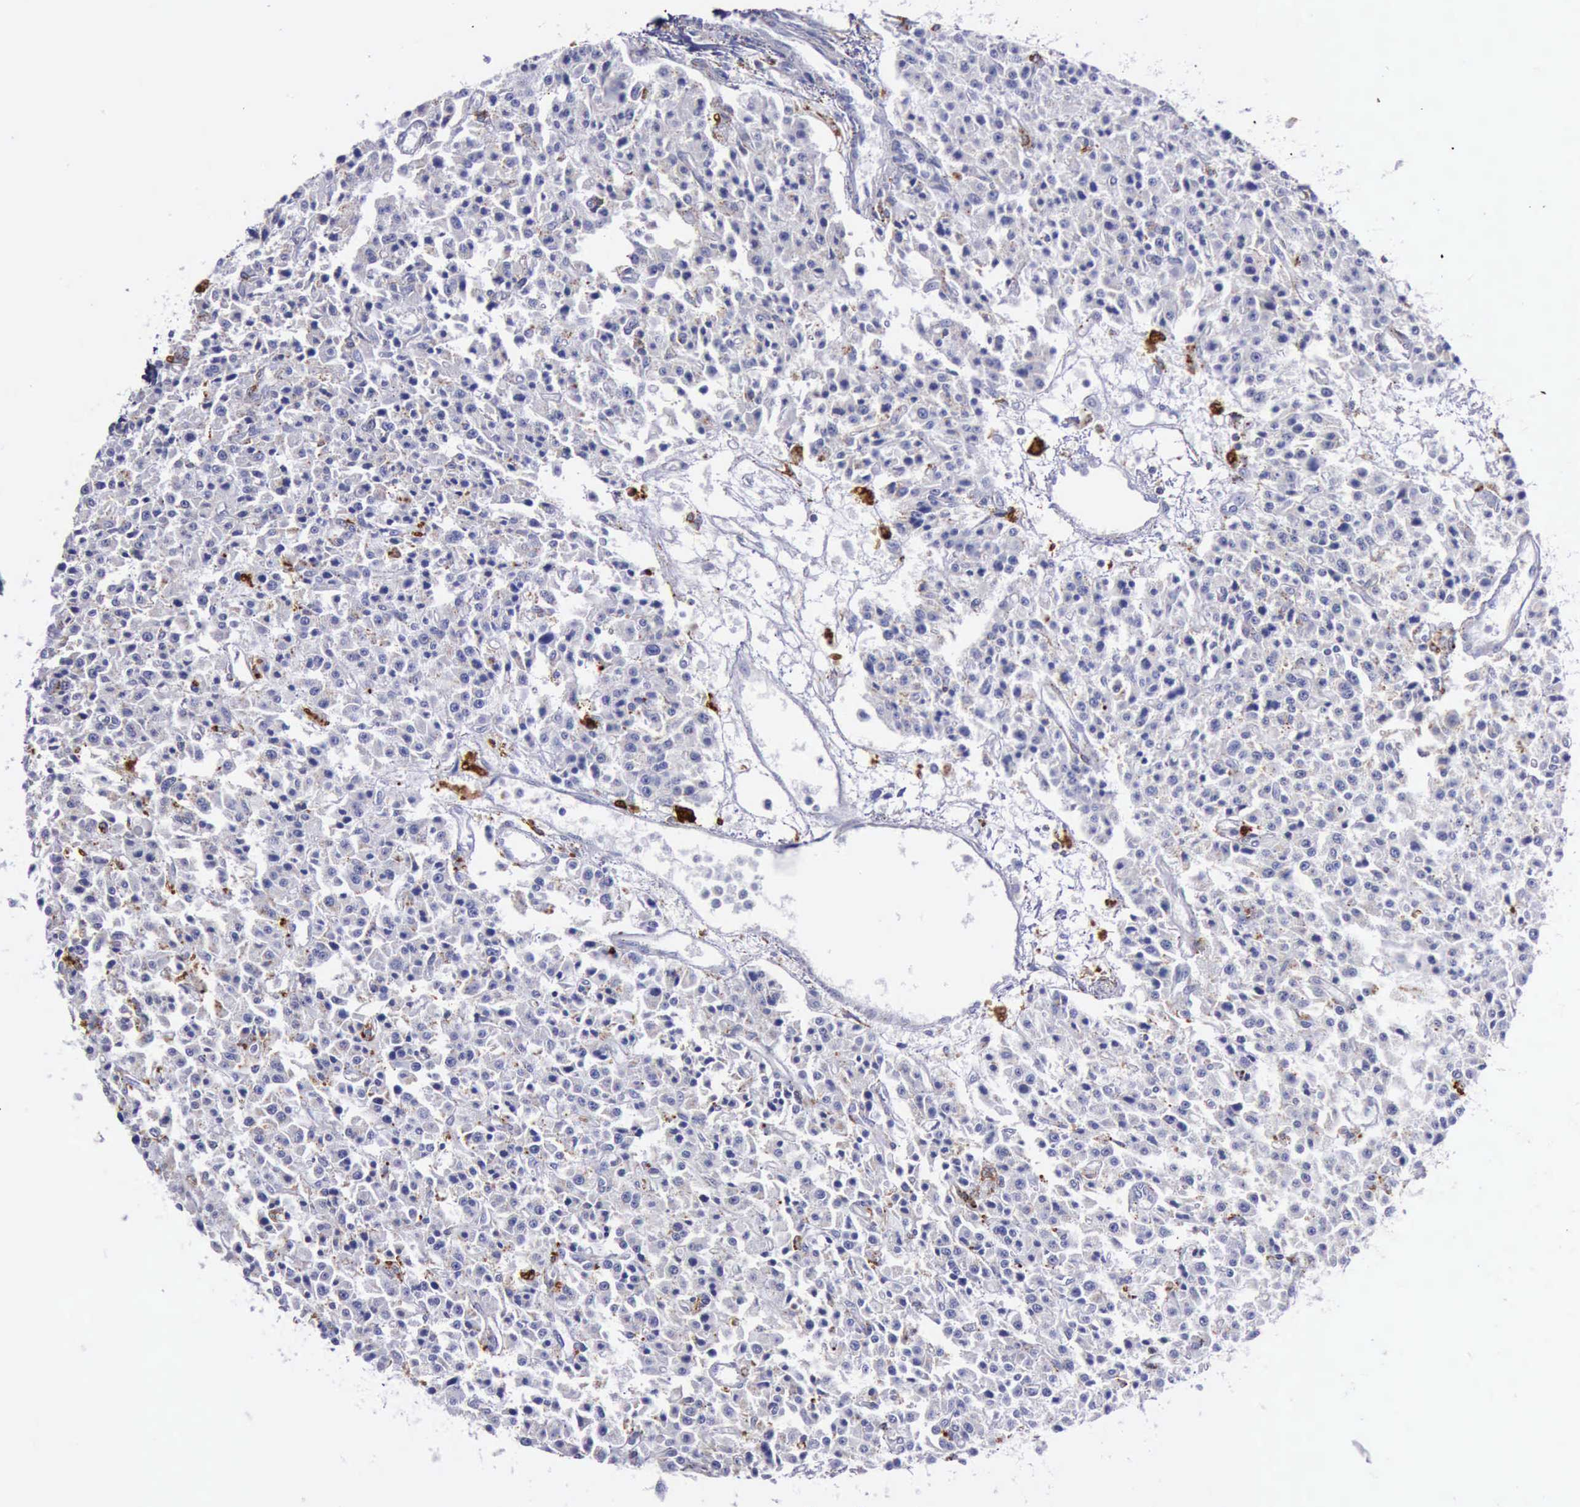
{"staining": {"intensity": "moderate", "quantity": "25%-75%", "location": "cytoplasmic/membranous"}, "tissue": "carcinoid", "cell_type": "Tumor cells", "image_type": "cancer", "snomed": [{"axis": "morphology", "description": "Carcinoid, malignant, NOS"}, {"axis": "topography", "description": "Stomach"}], "caption": "An image showing moderate cytoplasmic/membranous expression in about 25%-75% of tumor cells in malignant carcinoid, as visualized by brown immunohistochemical staining.", "gene": "CTSD", "patient": {"sex": "female", "age": 76}}